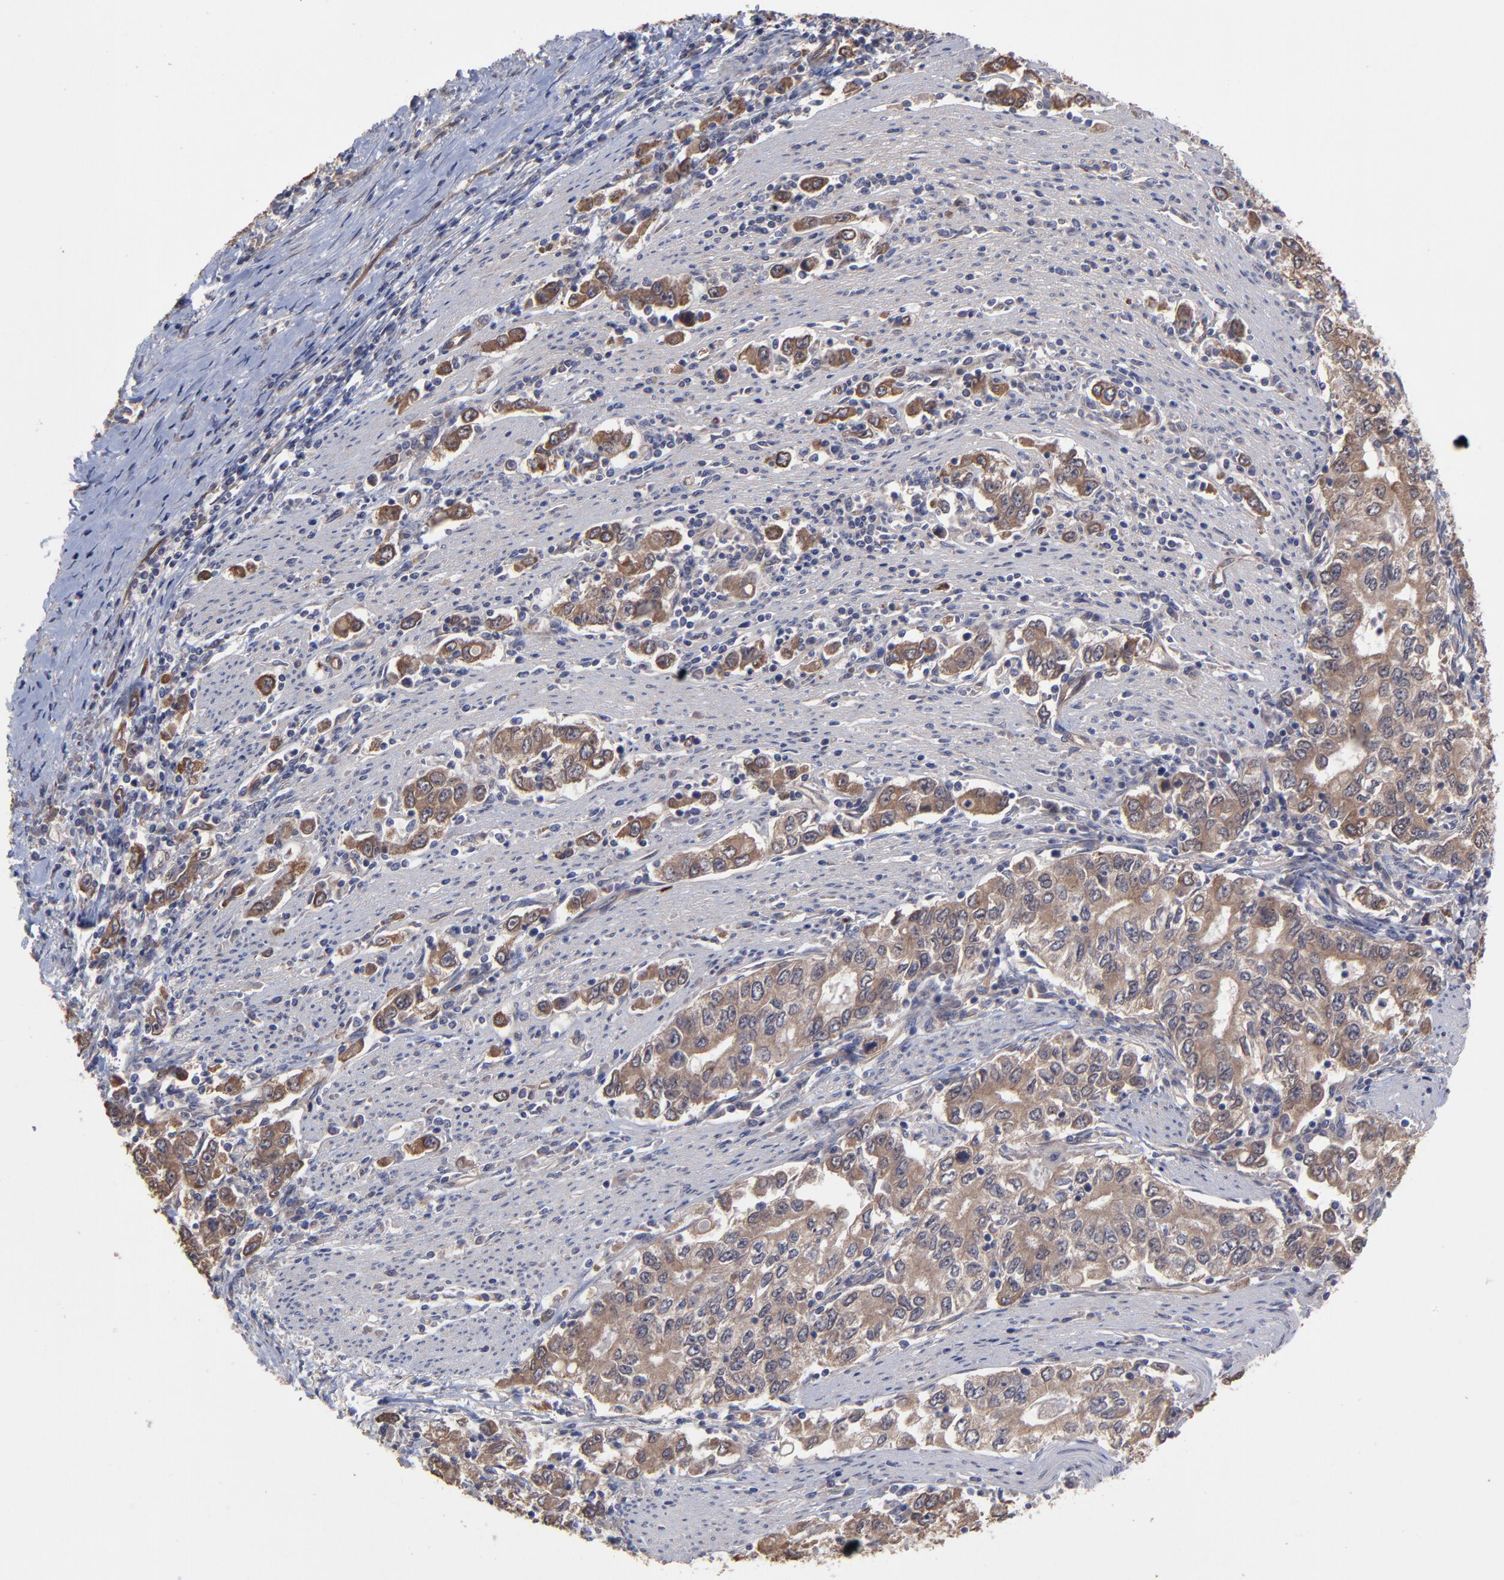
{"staining": {"intensity": "moderate", "quantity": ">75%", "location": "cytoplasmic/membranous"}, "tissue": "stomach cancer", "cell_type": "Tumor cells", "image_type": "cancer", "snomed": [{"axis": "morphology", "description": "Adenocarcinoma, NOS"}, {"axis": "topography", "description": "Stomach, lower"}], "caption": "This histopathology image demonstrates adenocarcinoma (stomach) stained with immunohistochemistry (IHC) to label a protein in brown. The cytoplasmic/membranous of tumor cells show moderate positivity for the protein. Nuclei are counter-stained blue.", "gene": "ZNF780B", "patient": {"sex": "female", "age": 72}}